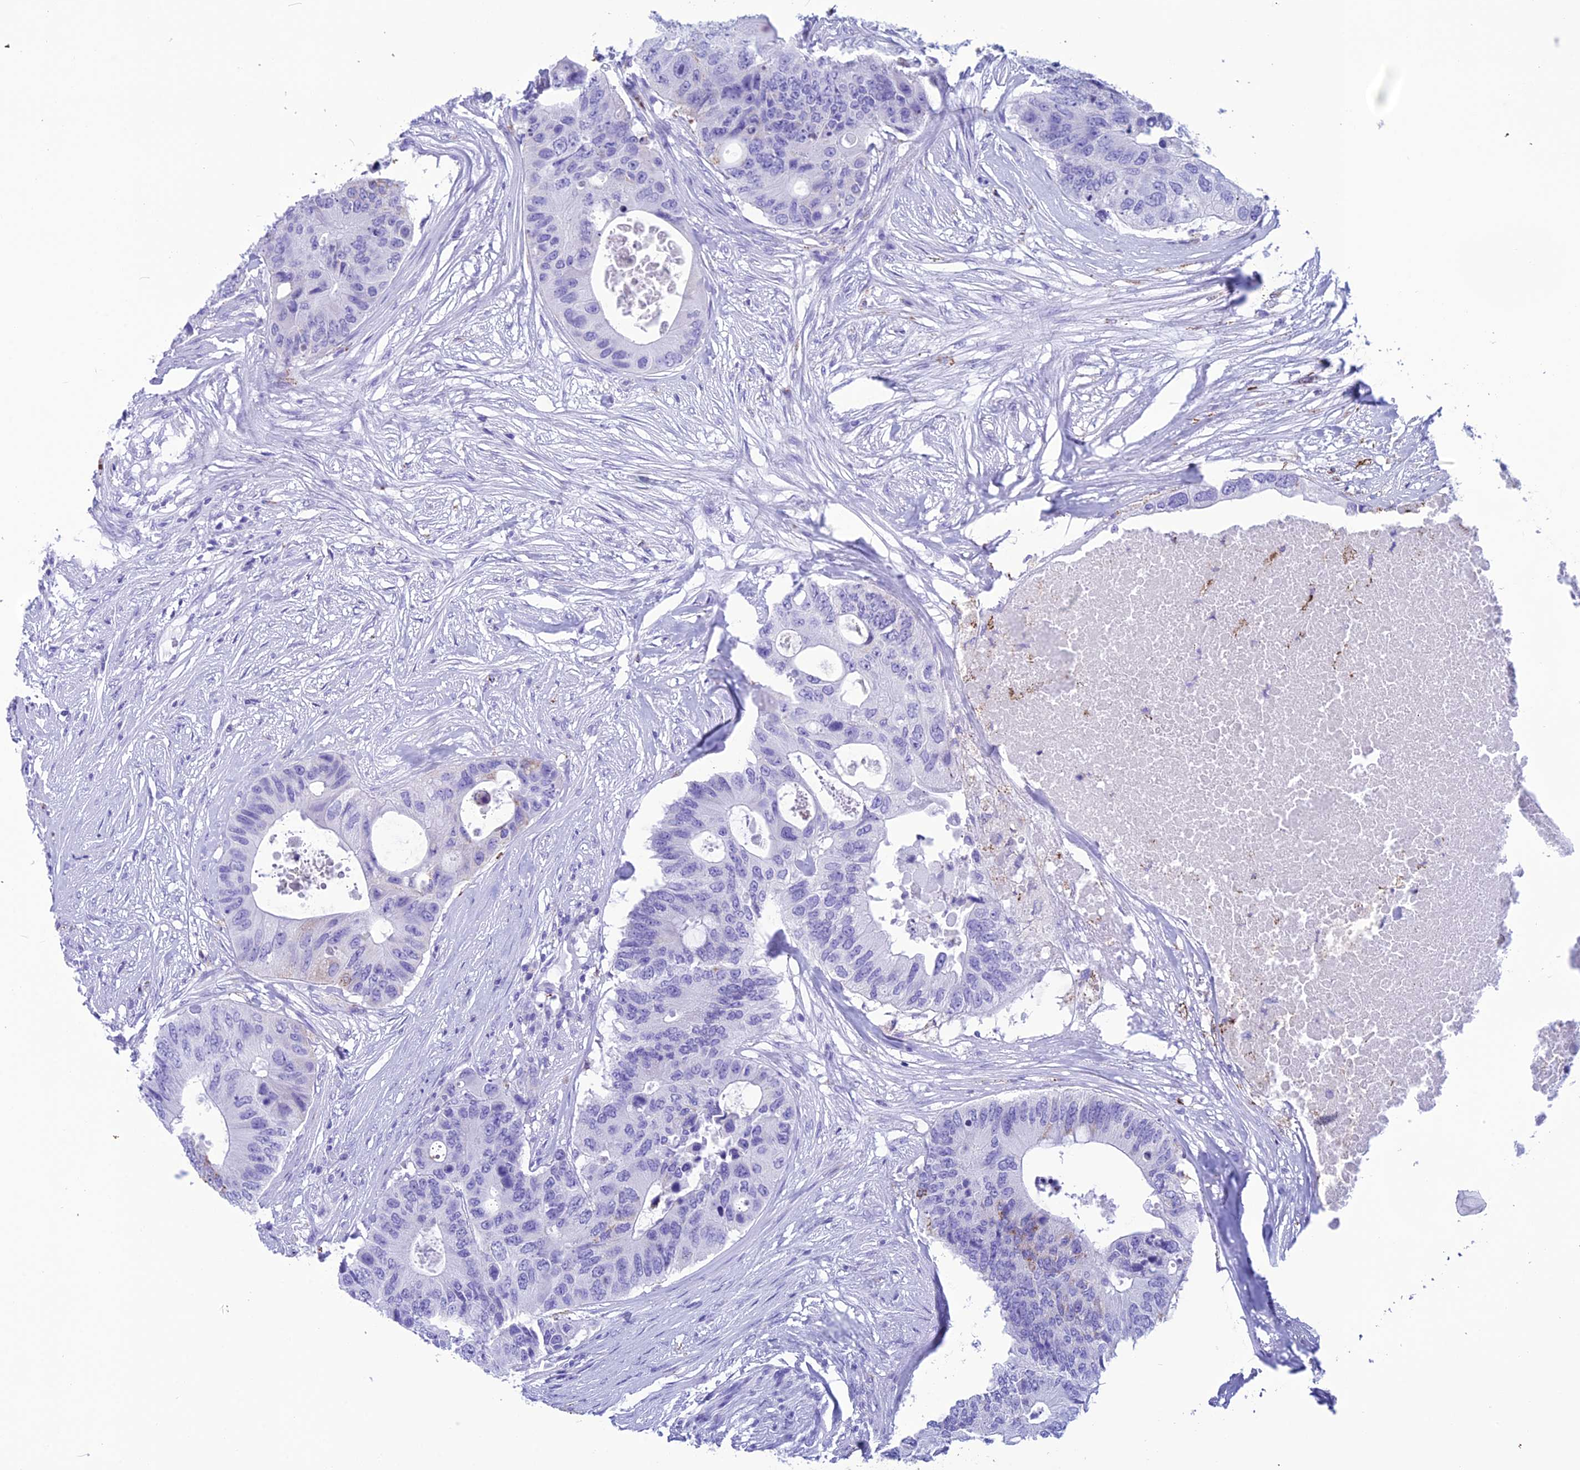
{"staining": {"intensity": "moderate", "quantity": "<25%", "location": "cytoplasmic/membranous"}, "tissue": "colorectal cancer", "cell_type": "Tumor cells", "image_type": "cancer", "snomed": [{"axis": "morphology", "description": "Adenocarcinoma, NOS"}, {"axis": "topography", "description": "Colon"}], "caption": "Human adenocarcinoma (colorectal) stained with a brown dye reveals moderate cytoplasmic/membranous positive positivity in about <25% of tumor cells.", "gene": "TRAM1L1", "patient": {"sex": "male", "age": 71}}